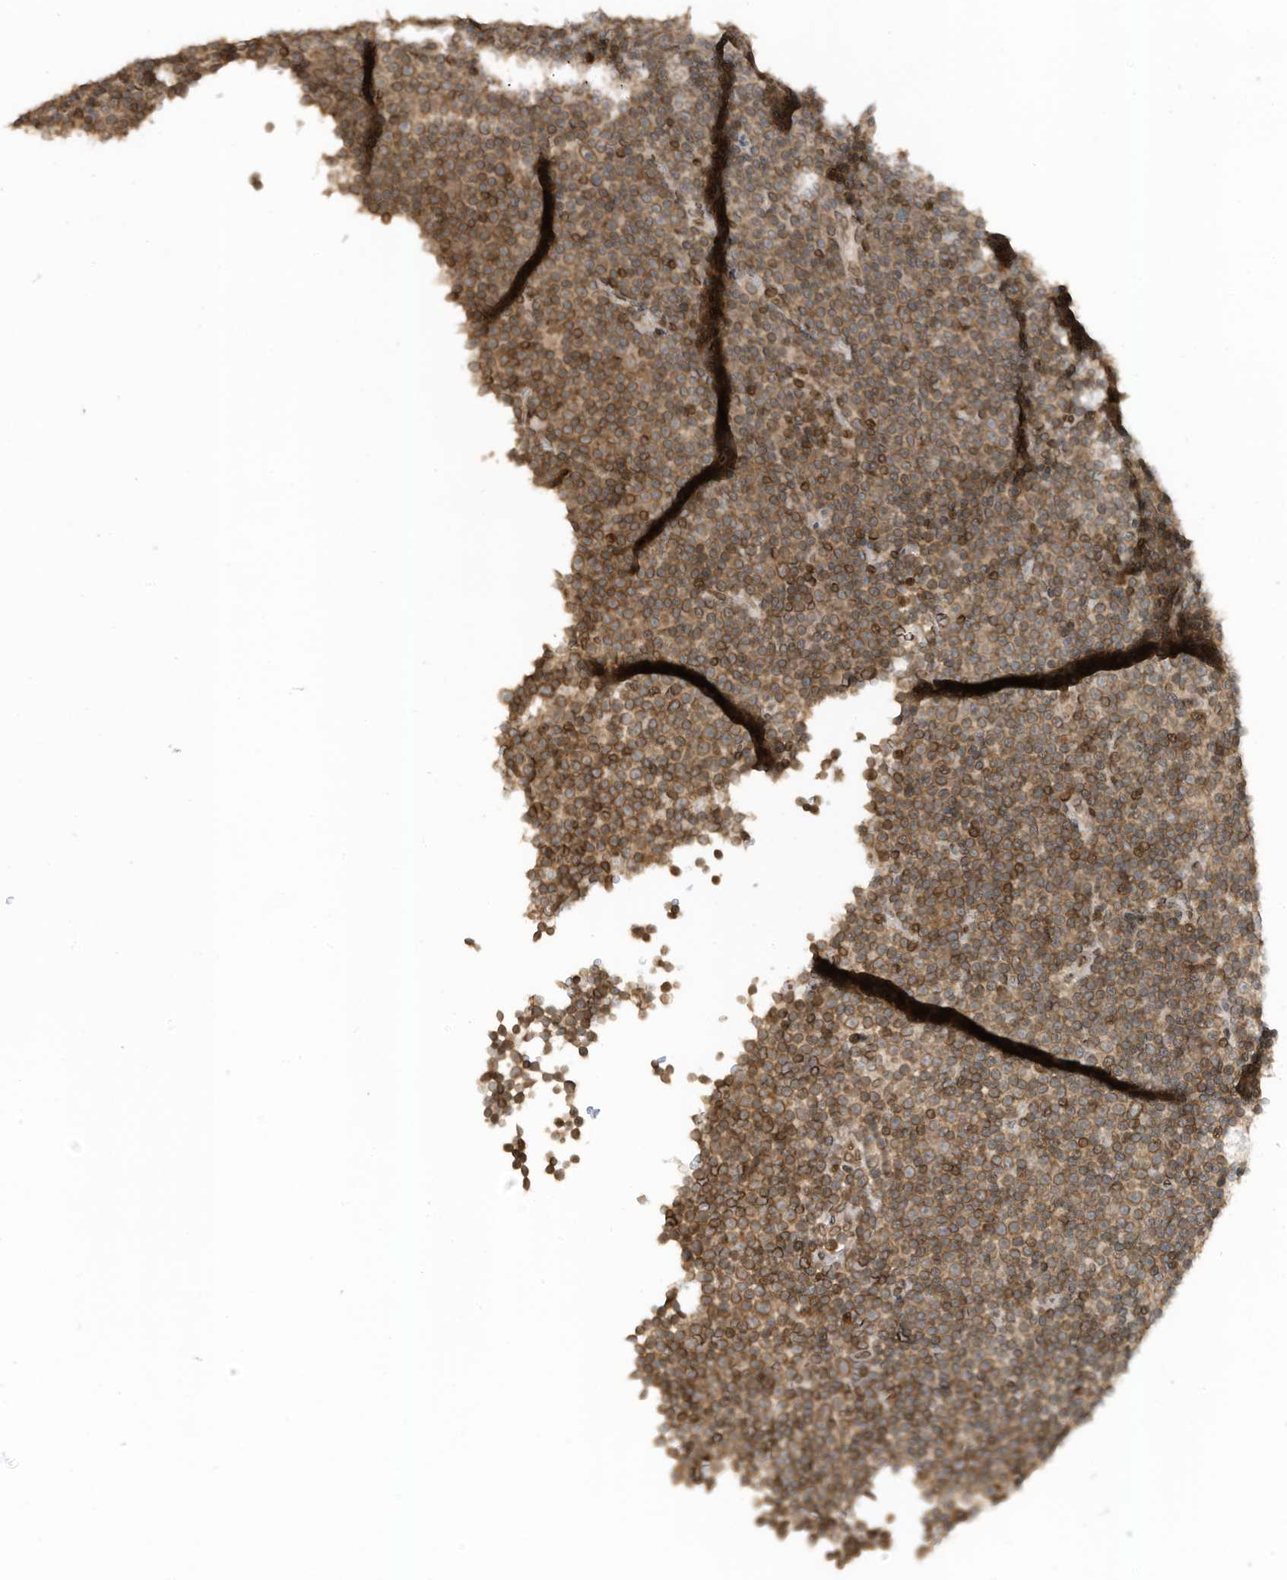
{"staining": {"intensity": "weak", "quantity": ">75%", "location": "cytoplasmic/membranous,nuclear"}, "tissue": "lymphoma", "cell_type": "Tumor cells", "image_type": "cancer", "snomed": [{"axis": "morphology", "description": "Malignant lymphoma, non-Hodgkin's type, Low grade"}, {"axis": "topography", "description": "Lymph node"}], "caption": "High-power microscopy captured an immunohistochemistry micrograph of malignant lymphoma, non-Hodgkin's type (low-grade), revealing weak cytoplasmic/membranous and nuclear staining in about >75% of tumor cells. The staining was performed using DAB to visualize the protein expression in brown, while the nuclei were stained in blue with hematoxylin (Magnification: 20x).", "gene": "RABL3", "patient": {"sex": "female", "age": 67}}